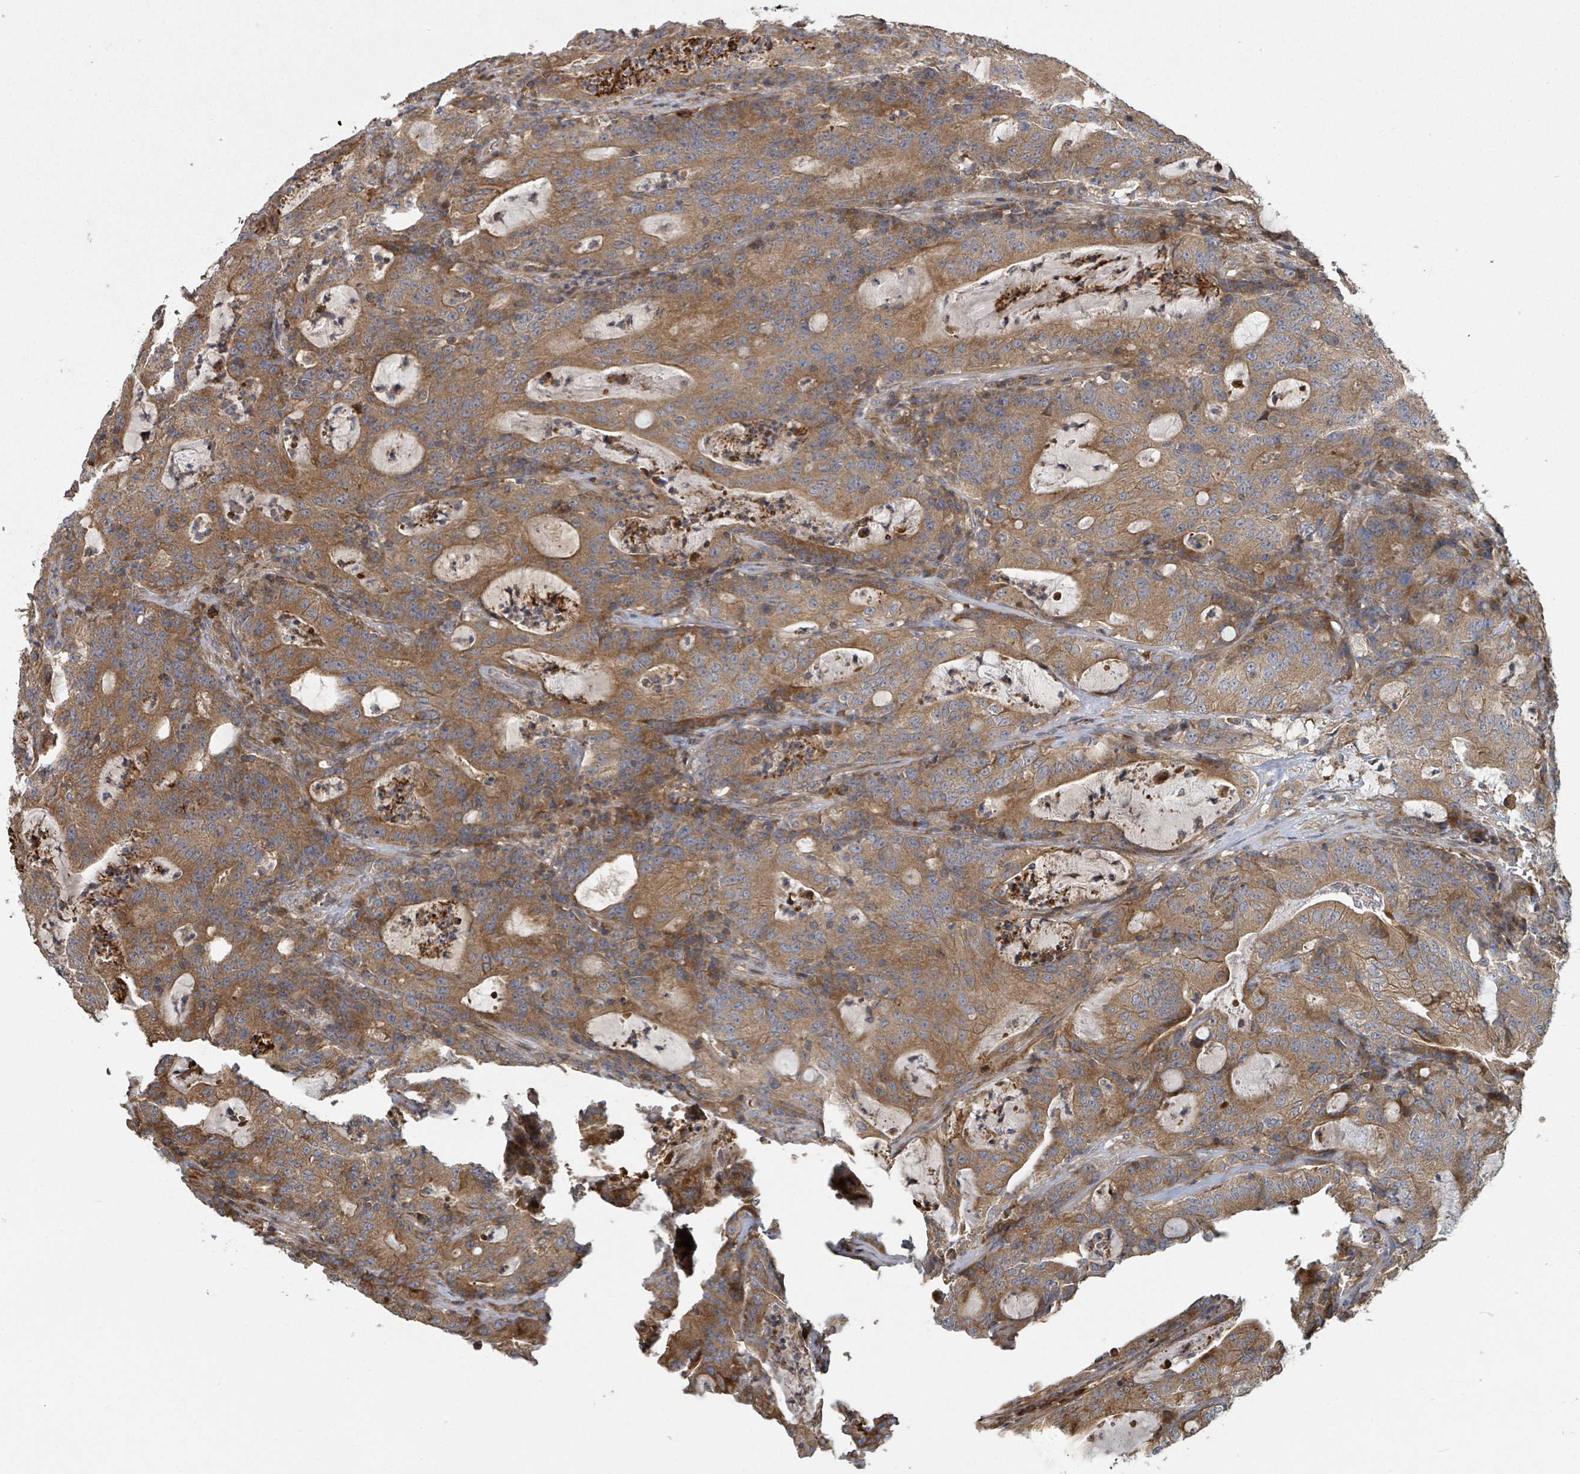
{"staining": {"intensity": "moderate", "quantity": ">75%", "location": "cytoplasmic/membranous"}, "tissue": "colorectal cancer", "cell_type": "Tumor cells", "image_type": "cancer", "snomed": [{"axis": "morphology", "description": "Adenocarcinoma, NOS"}, {"axis": "topography", "description": "Colon"}], "caption": "Immunohistochemical staining of human colorectal adenocarcinoma reveals moderate cytoplasmic/membranous protein positivity in about >75% of tumor cells.", "gene": "DPM1", "patient": {"sex": "male", "age": 83}}